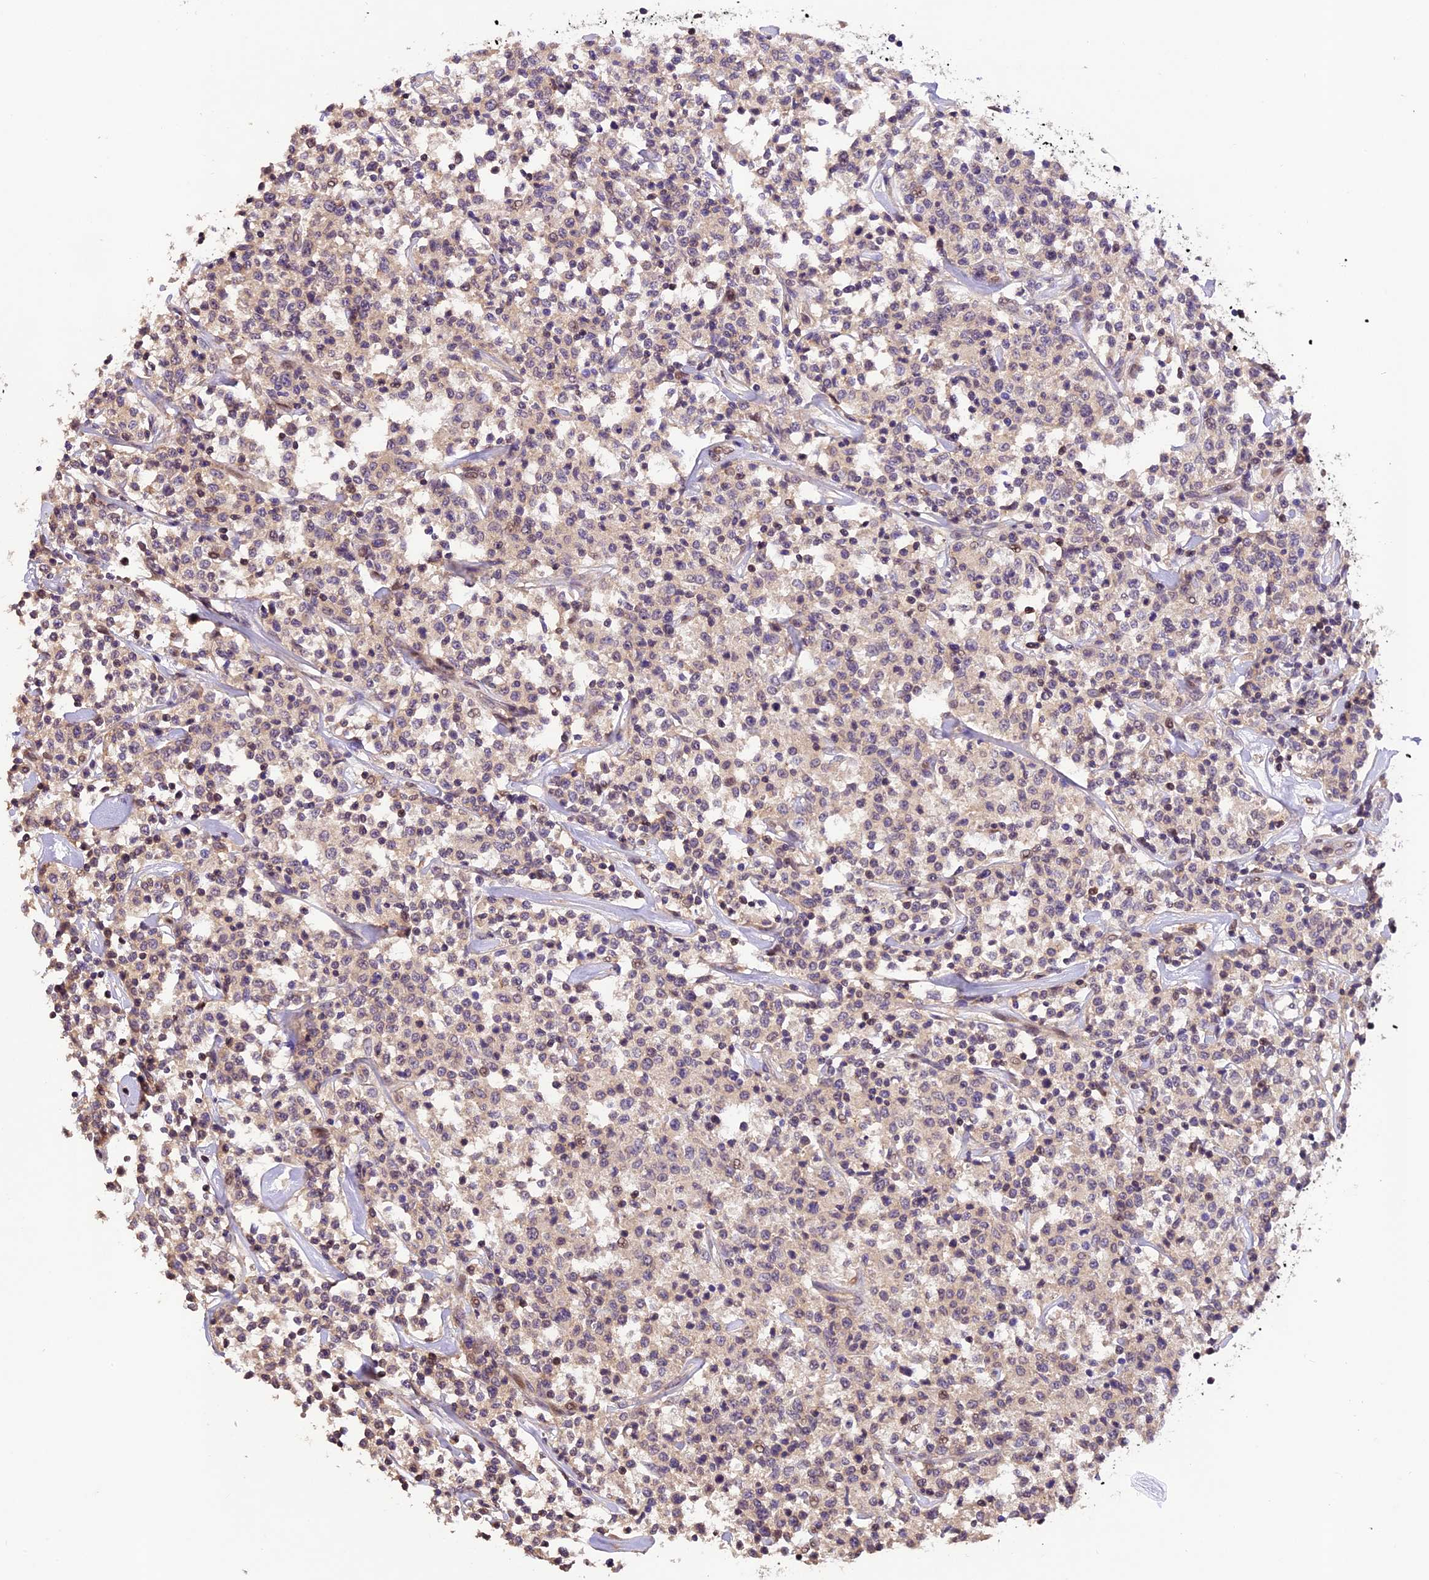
{"staining": {"intensity": "weak", "quantity": "<25%", "location": "cytoplasmic/membranous"}, "tissue": "lymphoma", "cell_type": "Tumor cells", "image_type": "cancer", "snomed": [{"axis": "morphology", "description": "Malignant lymphoma, non-Hodgkin's type, Low grade"}, {"axis": "topography", "description": "Small intestine"}], "caption": "A micrograph of human low-grade malignant lymphoma, non-Hodgkin's type is negative for staining in tumor cells. Nuclei are stained in blue.", "gene": "DGKH", "patient": {"sex": "female", "age": 59}}